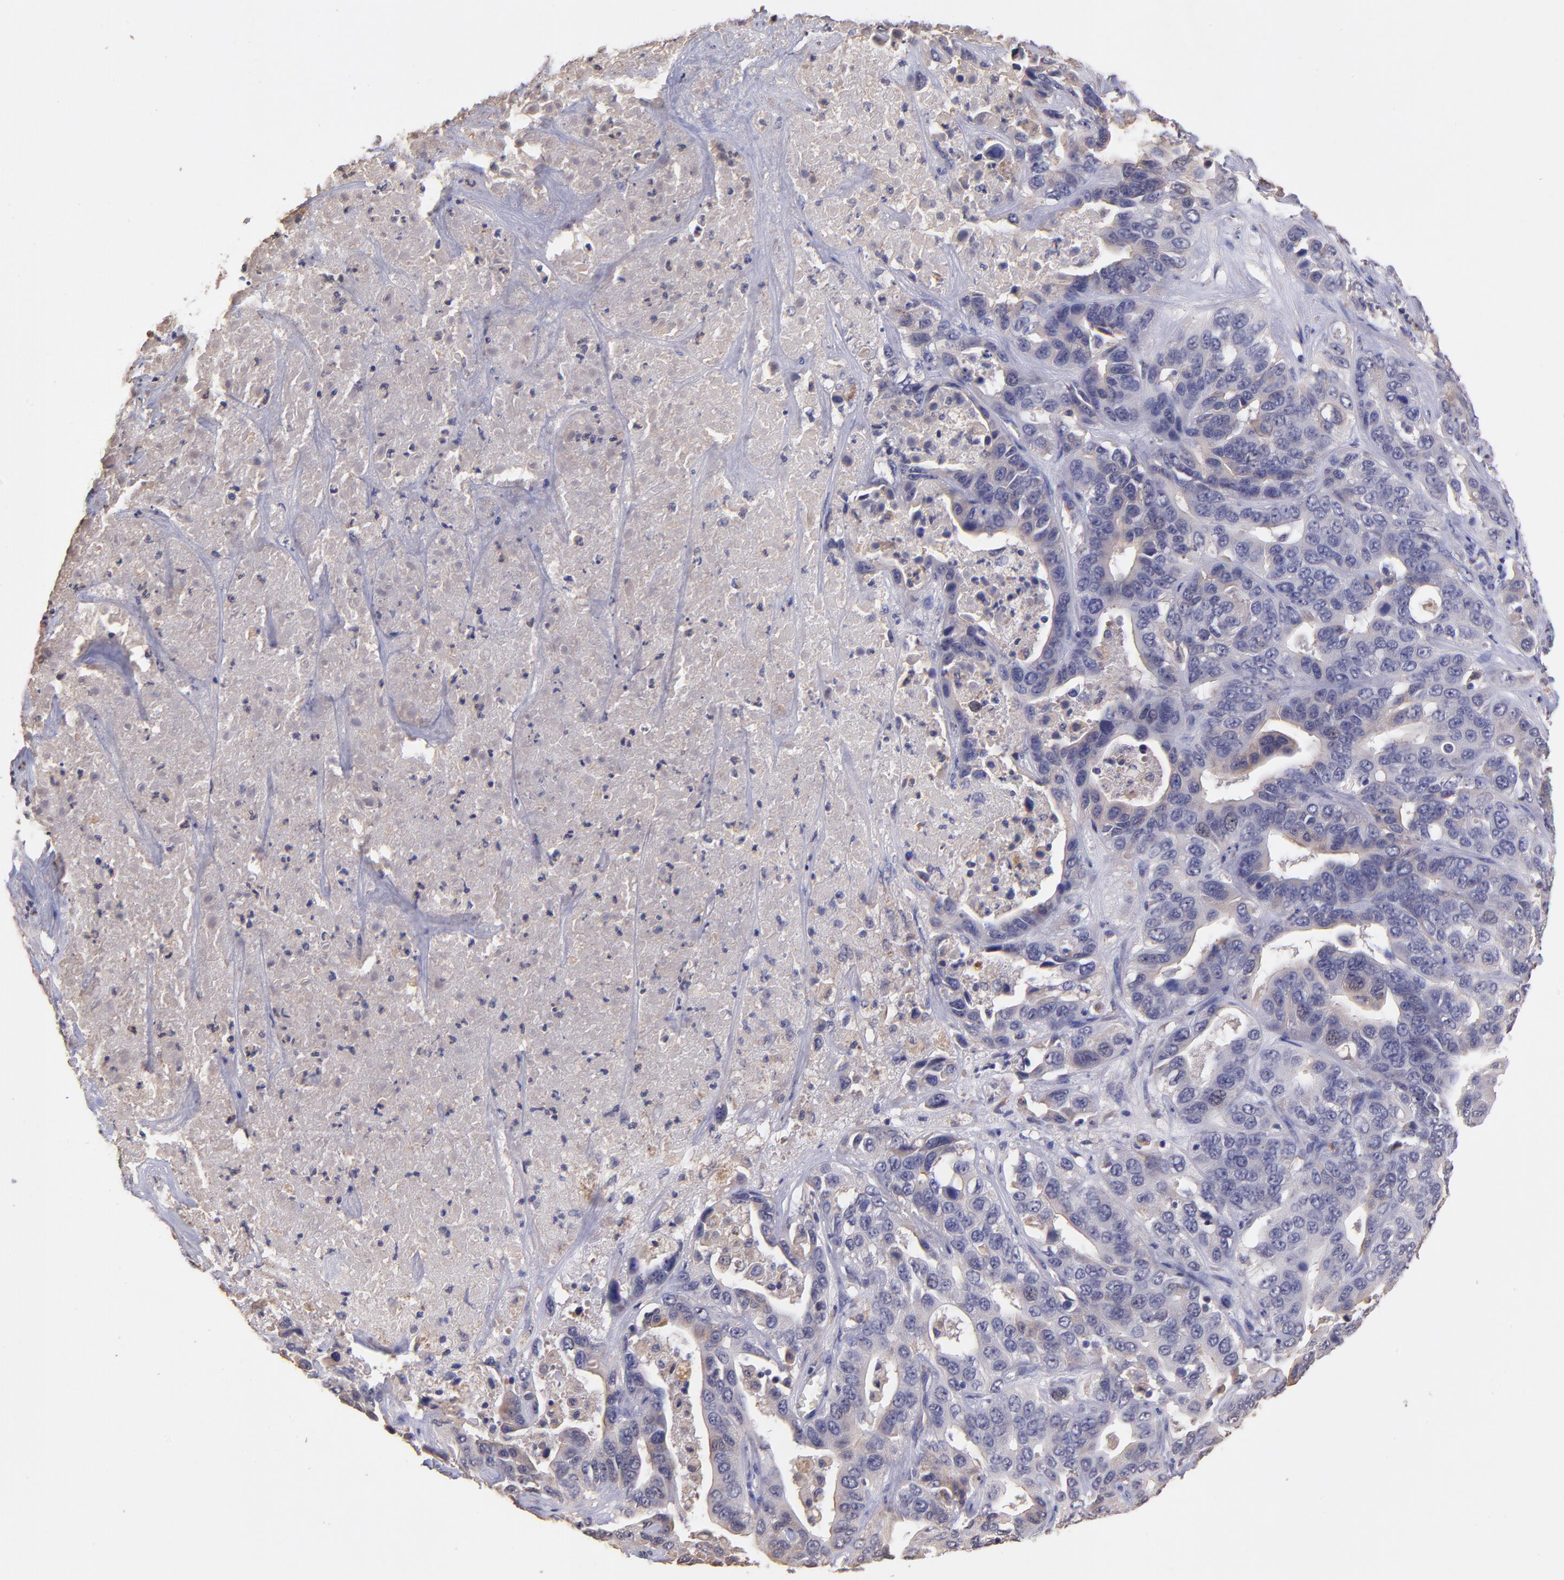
{"staining": {"intensity": "negative", "quantity": "none", "location": "none"}, "tissue": "liver cancer", "cell_type": "Tumor cells", "image_type": "cancer", "snomed": [{"axis": "morphology", "description": "Cholangiocarcinoma"}, {"axis": "topography", "description": "Liver"}], "caption": "Liver cholangiocarcinoma was stained to show a protein in brown. There is no significant positivity in tumor cells.", "gene": "RNASEL", "patient": {"sex": "female", "age": 52}}